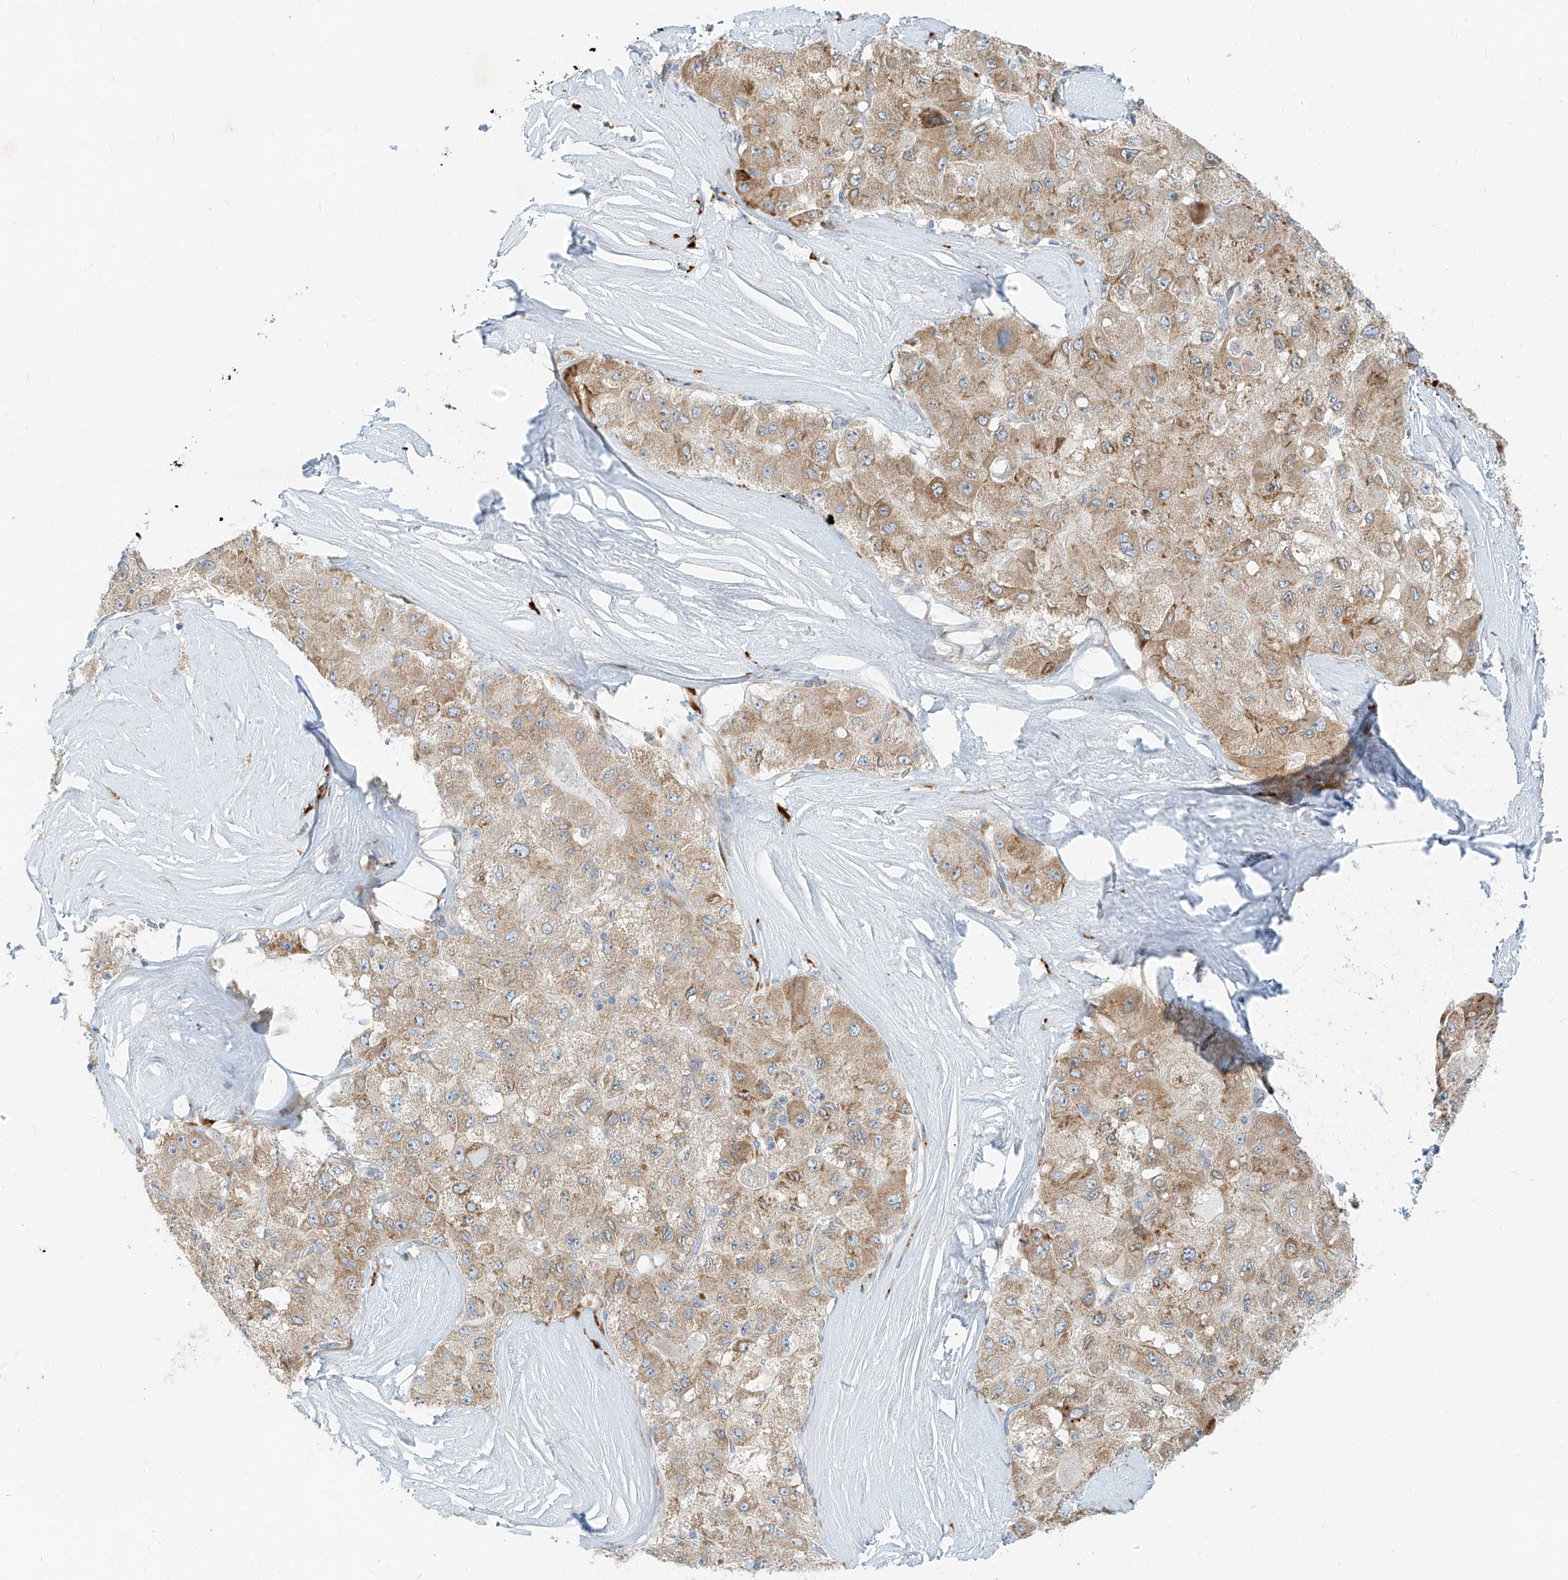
{"staining": {"intensity": "moderate", "quantity": ">75%", "location": "cytoplasmic/membranous"}, "tissue": "liver cancer", "cell_type": "Tumor cells", "image_type": "cancer", "snomed": [{"axis": "morphology", "description": "Carcinoma, Hepatocellular, NOS"}, {"axis": "topography", "description": "Liver"}], "caption": "High-power microscopy captured an immunohistochemistry histopathology image of liver hepatocellular carcinoma, revealing moderate cytoplasmic/membranous positivity in about >75% of tumor cells. The staining was performed using DAB (3,3'-diaminobenzidine) to visualize the protein expression in brown, while the nuclei were stained in blue with hematoxylin (Magnification: 20x).", "gene": "STT3A", "patient": {"sex": "male", "age": 80}}